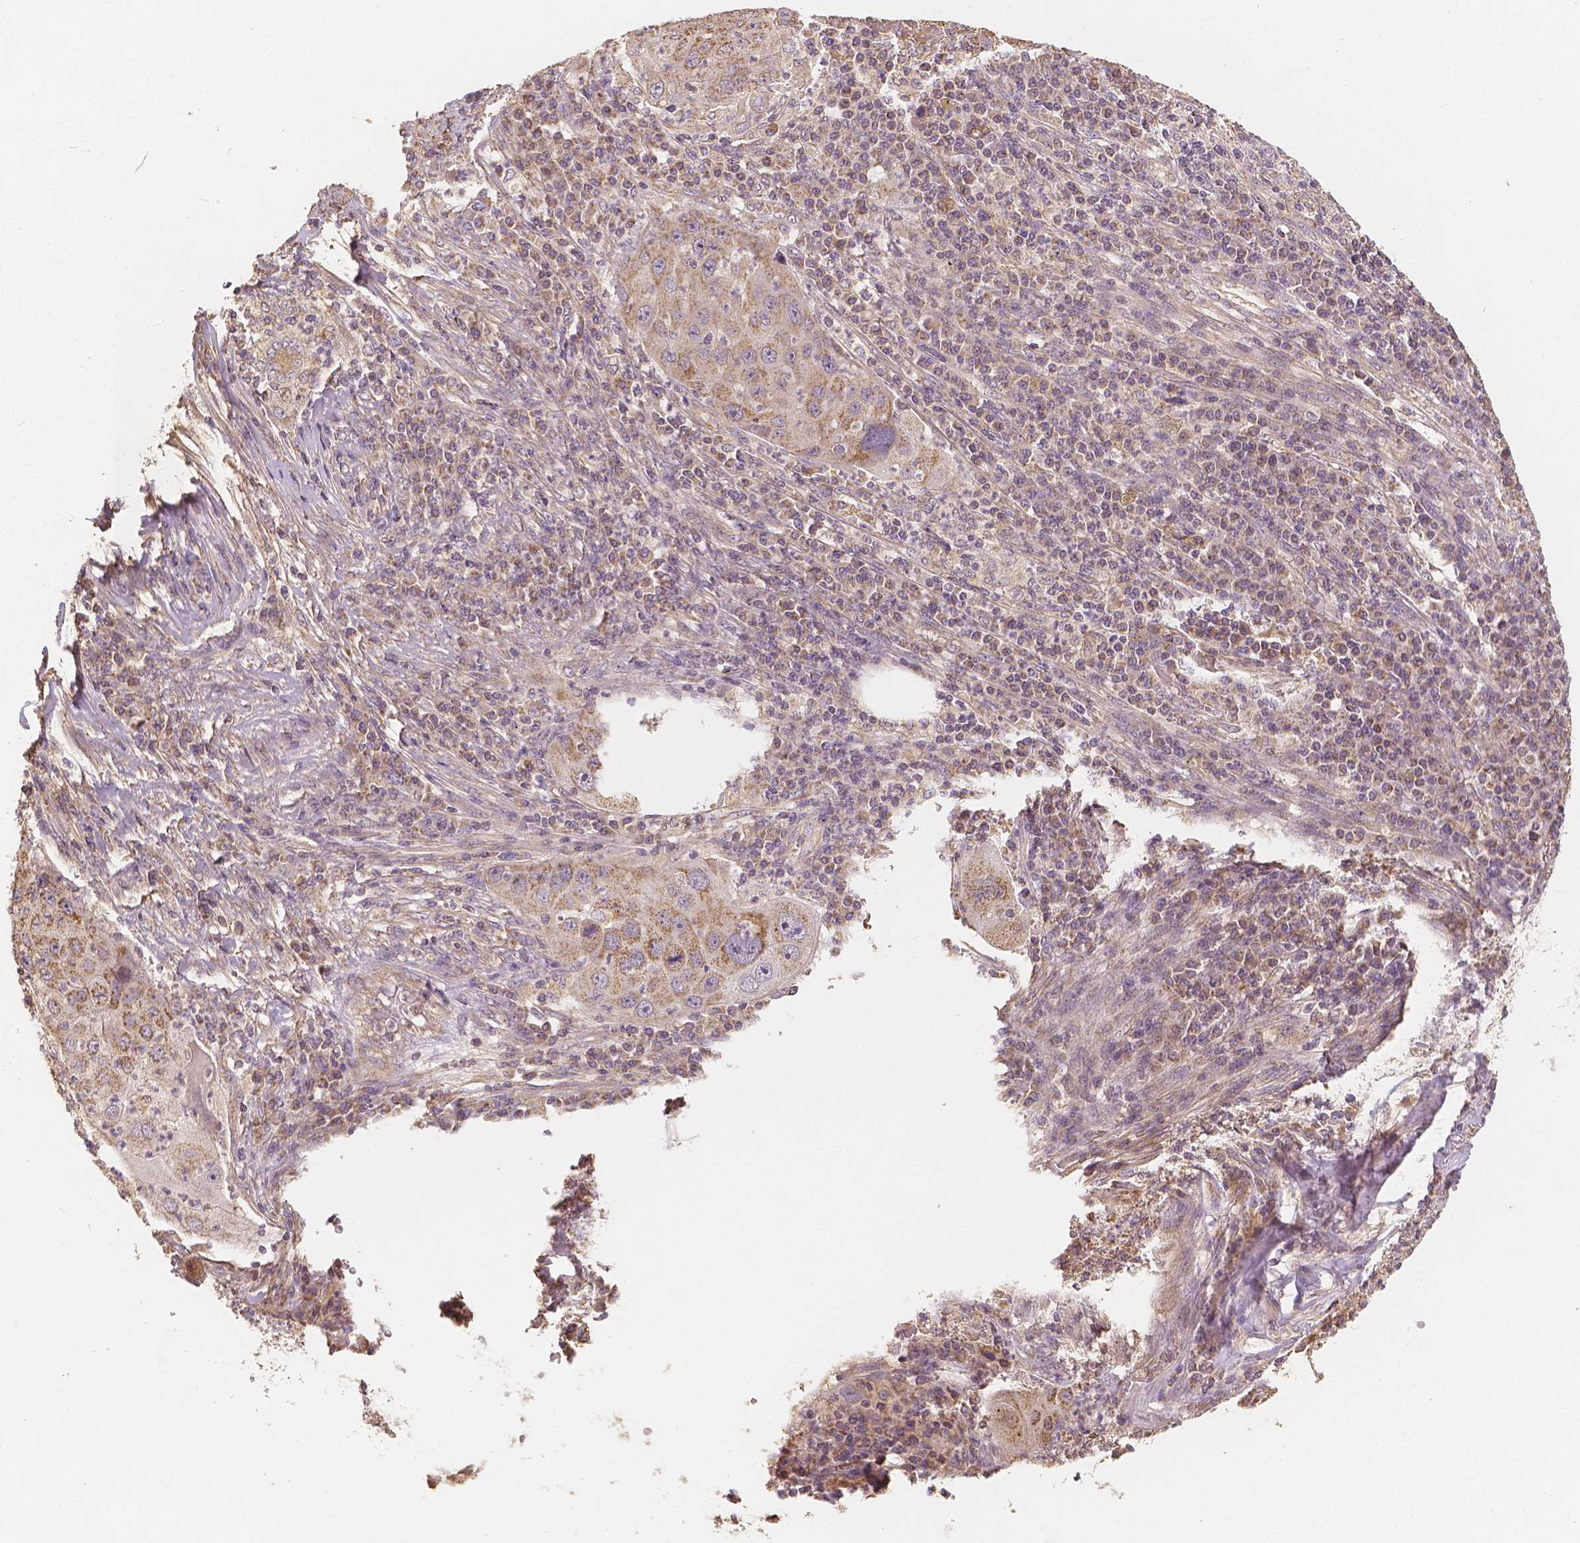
{"staining": {"intensity": "moderate", "quantity": "25%-75%", "location": "cytoplasmic/membranous"}, "tissue": "lung cancer", "cell_type": "Tumor cells", "image_type": "cancer", "snomed": [{"axis": "morphology", "description": "Squamous cell carcinoma, NOS"}, {"axis": "topography", "description": "Lung"}], "caption": "Brown immunohistochemical staining in human squamous cell carcinoma (lung) displays moderate cytoplasmic/membranous expression in about 25%-75% of tumor cells.", "gene": "PEX26", "patient": {"sex": "female", "age": 59}}